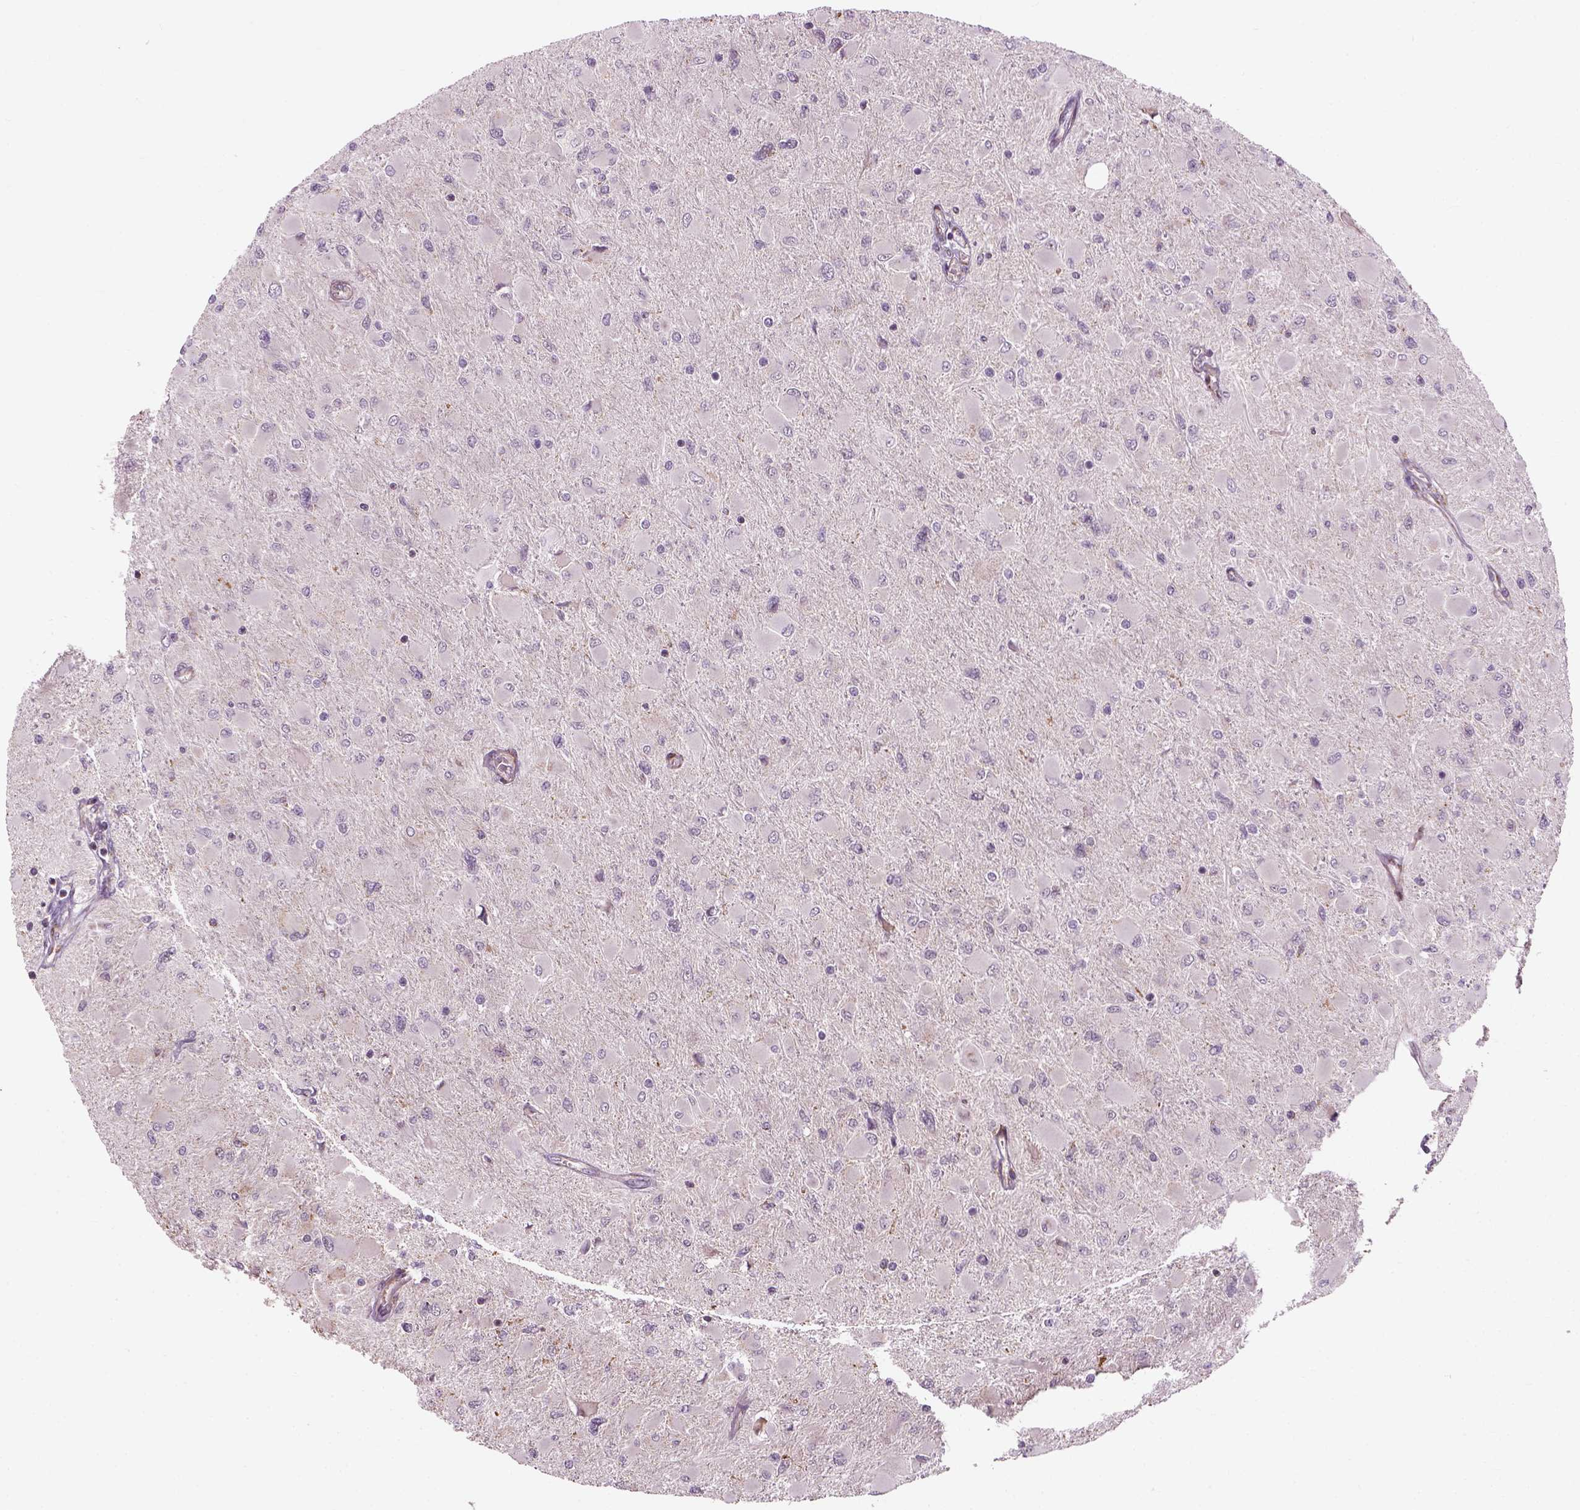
{"staining": {"intensity": "negative", "quantity": "none", "location": "none"}, "tissue": "glioma", "cell_type": "Tumor cells", "image_type": "cancer", "snomed": [{"axis": "morphology", "description": "Glioma, malignant, High grade"}, {"axis": "topography", "description": "Cerebral cortex"}], "caption": "The immunohistochemistry micrograph has no significant expression in tumor cells of glioma tissue.", "gene": "XK", "patient": {"sex": "female", "age": 36}}